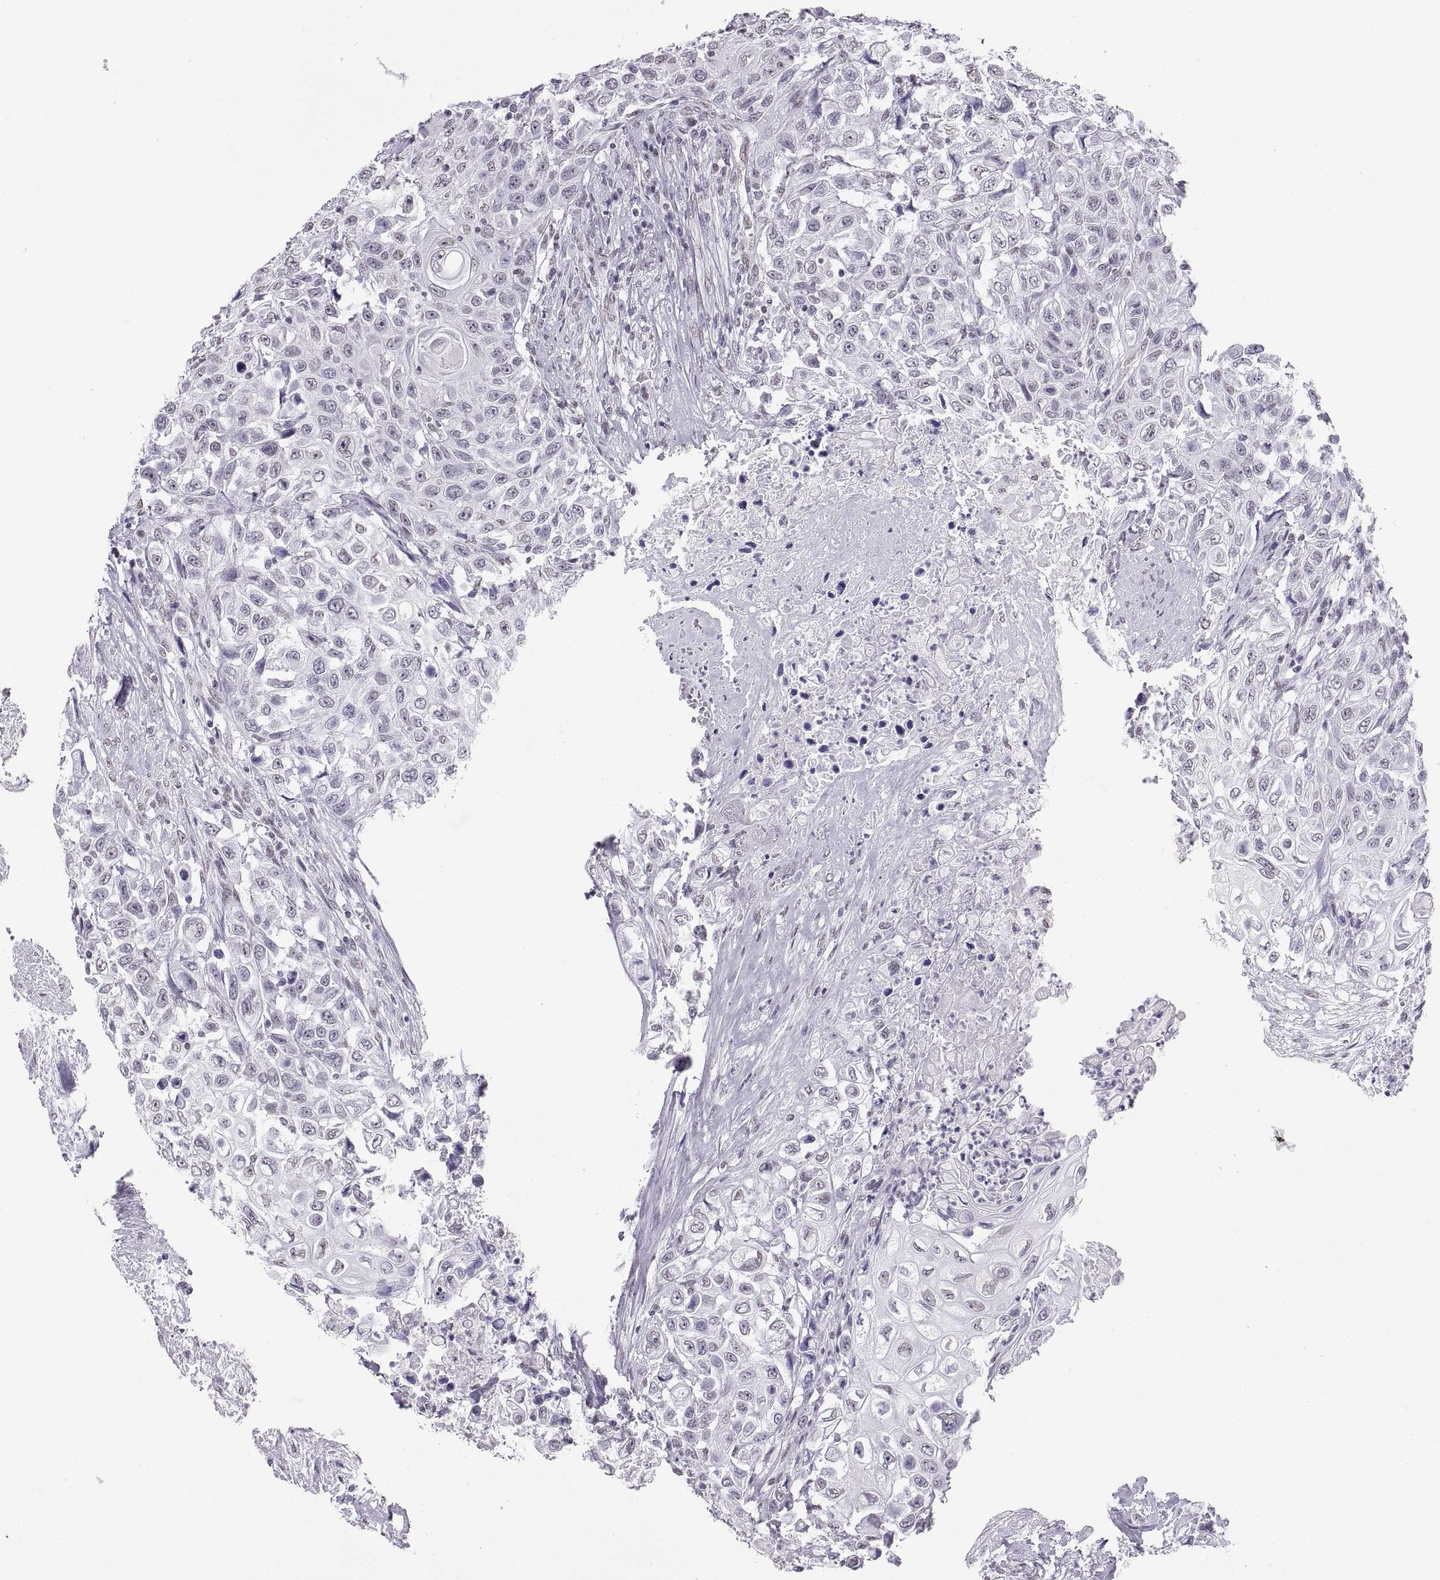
{"staining": {"intensity": "negative", "quantity": "none", "location": "none"}, "tissue": "urothelial cancer", "cell_type": "Tumor cells", "image_type": "cancer", "snomed": [{"axis": "morphology", "description": "Urothelial carcinoma, High grade"}, {"axis": "topography", "description": "Urinary bladder"}], "caption": "Micrograph shows no significant protein staining in tumor cells of urothelial cancer. (Stains: DAB (3,3'-diaminobenzidine) immunohistochemistry (IHC) with hematoxylin counter stain, Microscopy: brightfield microscopy at high magnification).", "gene": "CARTPT", "patient": {"sex": "female", "age": 56}}